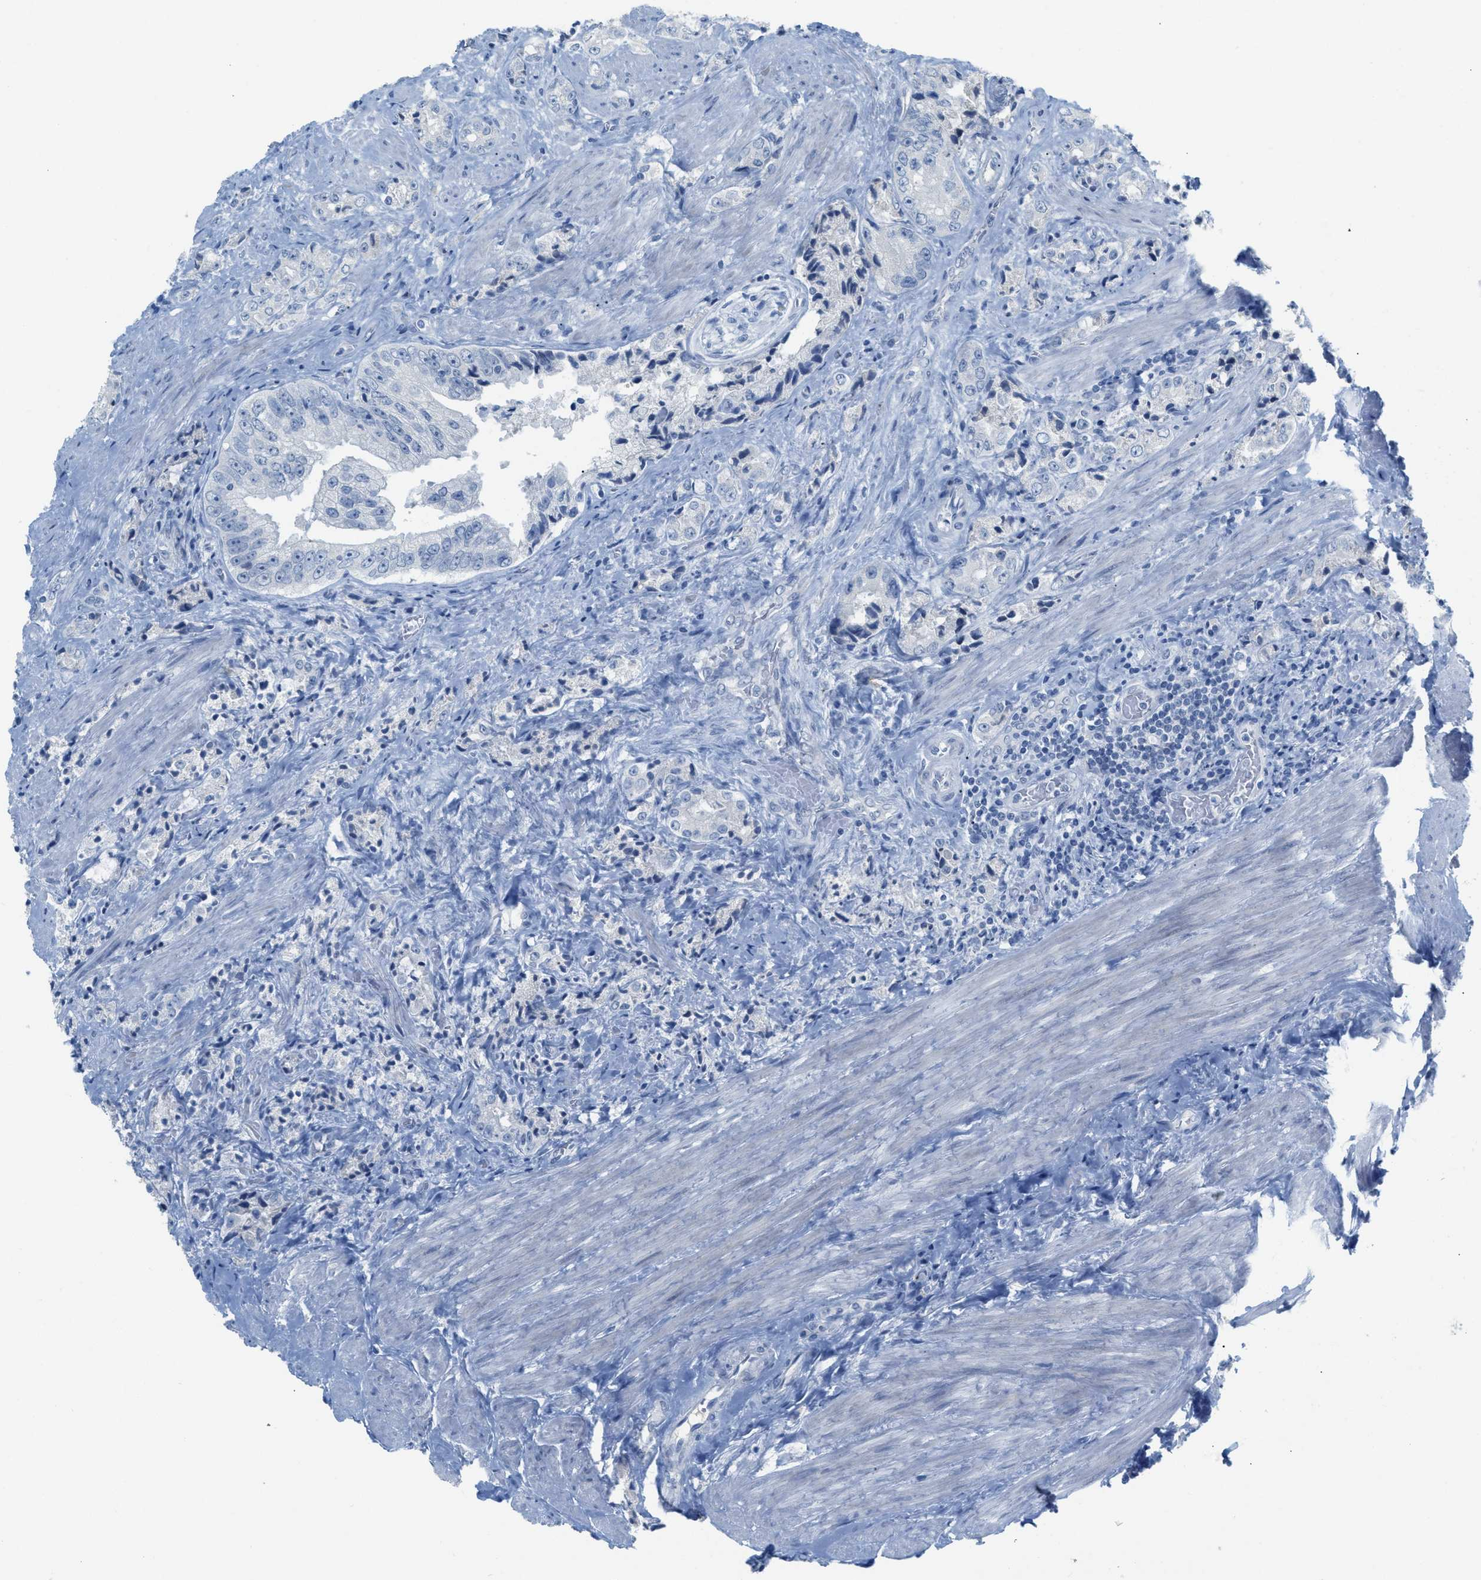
{"staining": {"intensity": "negative", "quantity": "none", "location": "none"}, "tissue": "prostate cancer", "cell_type": "Tumor cells", "image_type": "cancer", "snomed": [{"axis": "morphology", "description": "Adenocarcinoma, High grade"}, {"axis": "topography", "description": "Prostate"}], "caption": "Tumor cells are negative for brown protein staining in prostate cancer (adenocarcinoma (high-grade)).", "gene": "HSF2", "patient": {"sex": "male", "age": 61}}